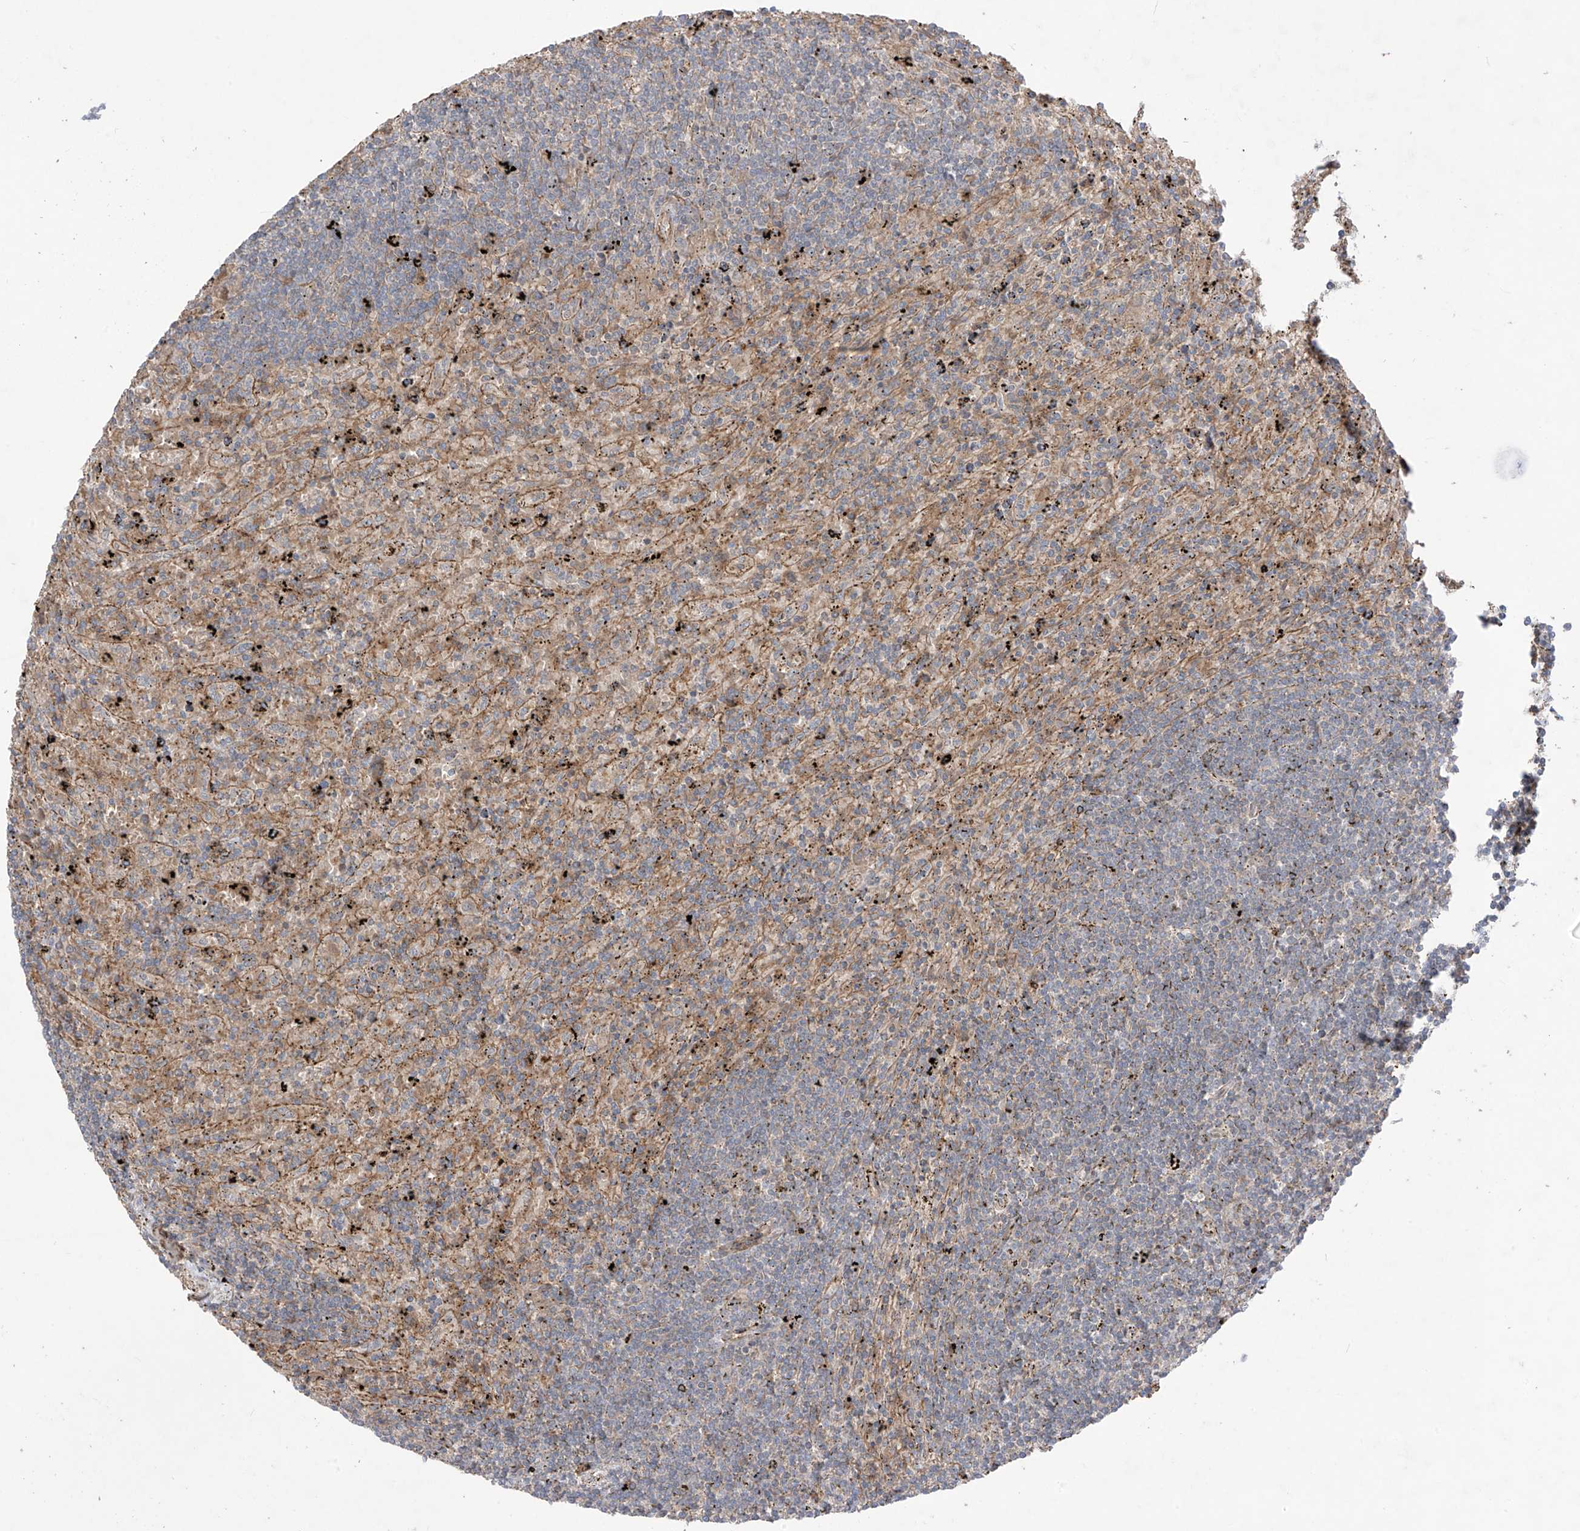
{"staining": {"intensity": "negative", "quantity": "none", "location": "none"}, "tissue": "lymphoma", "cell_type": "Tumor cells", "image_type": "cancer", "snomed": [{"axis": "morphology", "description": "Malignant lymphoma, non-Hodgkin's type, Low grade"}, {"axis": "topography", "description": "Spleen"}], "caption": "DAB immunohistochemical staining of human lymphoma demonstrates no significant staining in tumor cells.", "gene": "TRMU", "patient": {"sex": "male", "age": 76}}